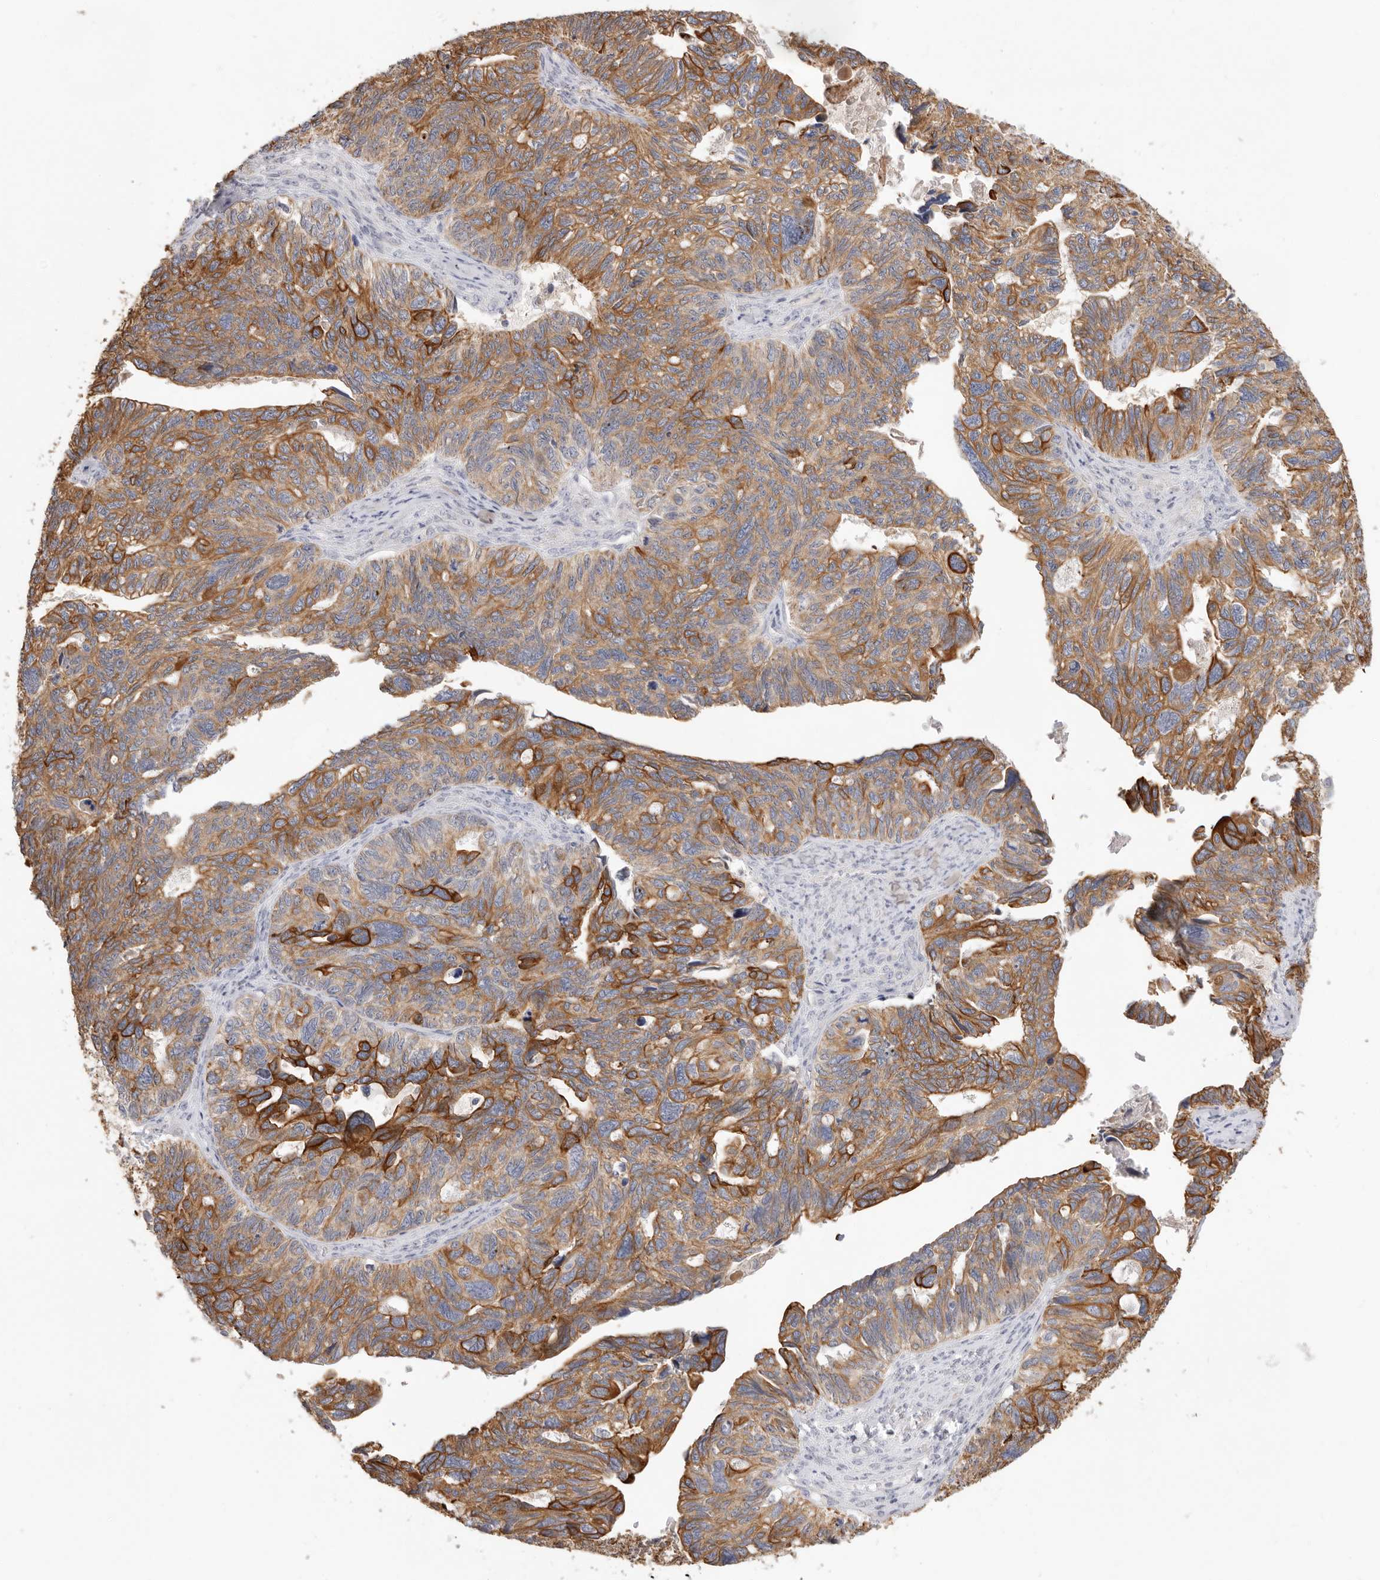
{"staining": {"intensity": "moderate", "quantity": ">75%", "location": "cytoplasmic/membranous"}, "tissue": "ovarian cancer", "cell_type": "Tumor cells", "image_type": "cancer", "snomed": [{"axis": "morphology", "description": "Cystadenocarcinoma, serous, NOS"}, {"axis": "topography", "description": "Ovary"}], "caption": "DAB immunohistochemical staining of ovarian cancer reveals moderate cytoplasmic/membranous protein staining in approximately >75% of tumor cells. (DAB = brown stain, brightfield microscopy at high magnification).", "gene": "USH1C", "patient": {"sex": "female", "age": 79}}